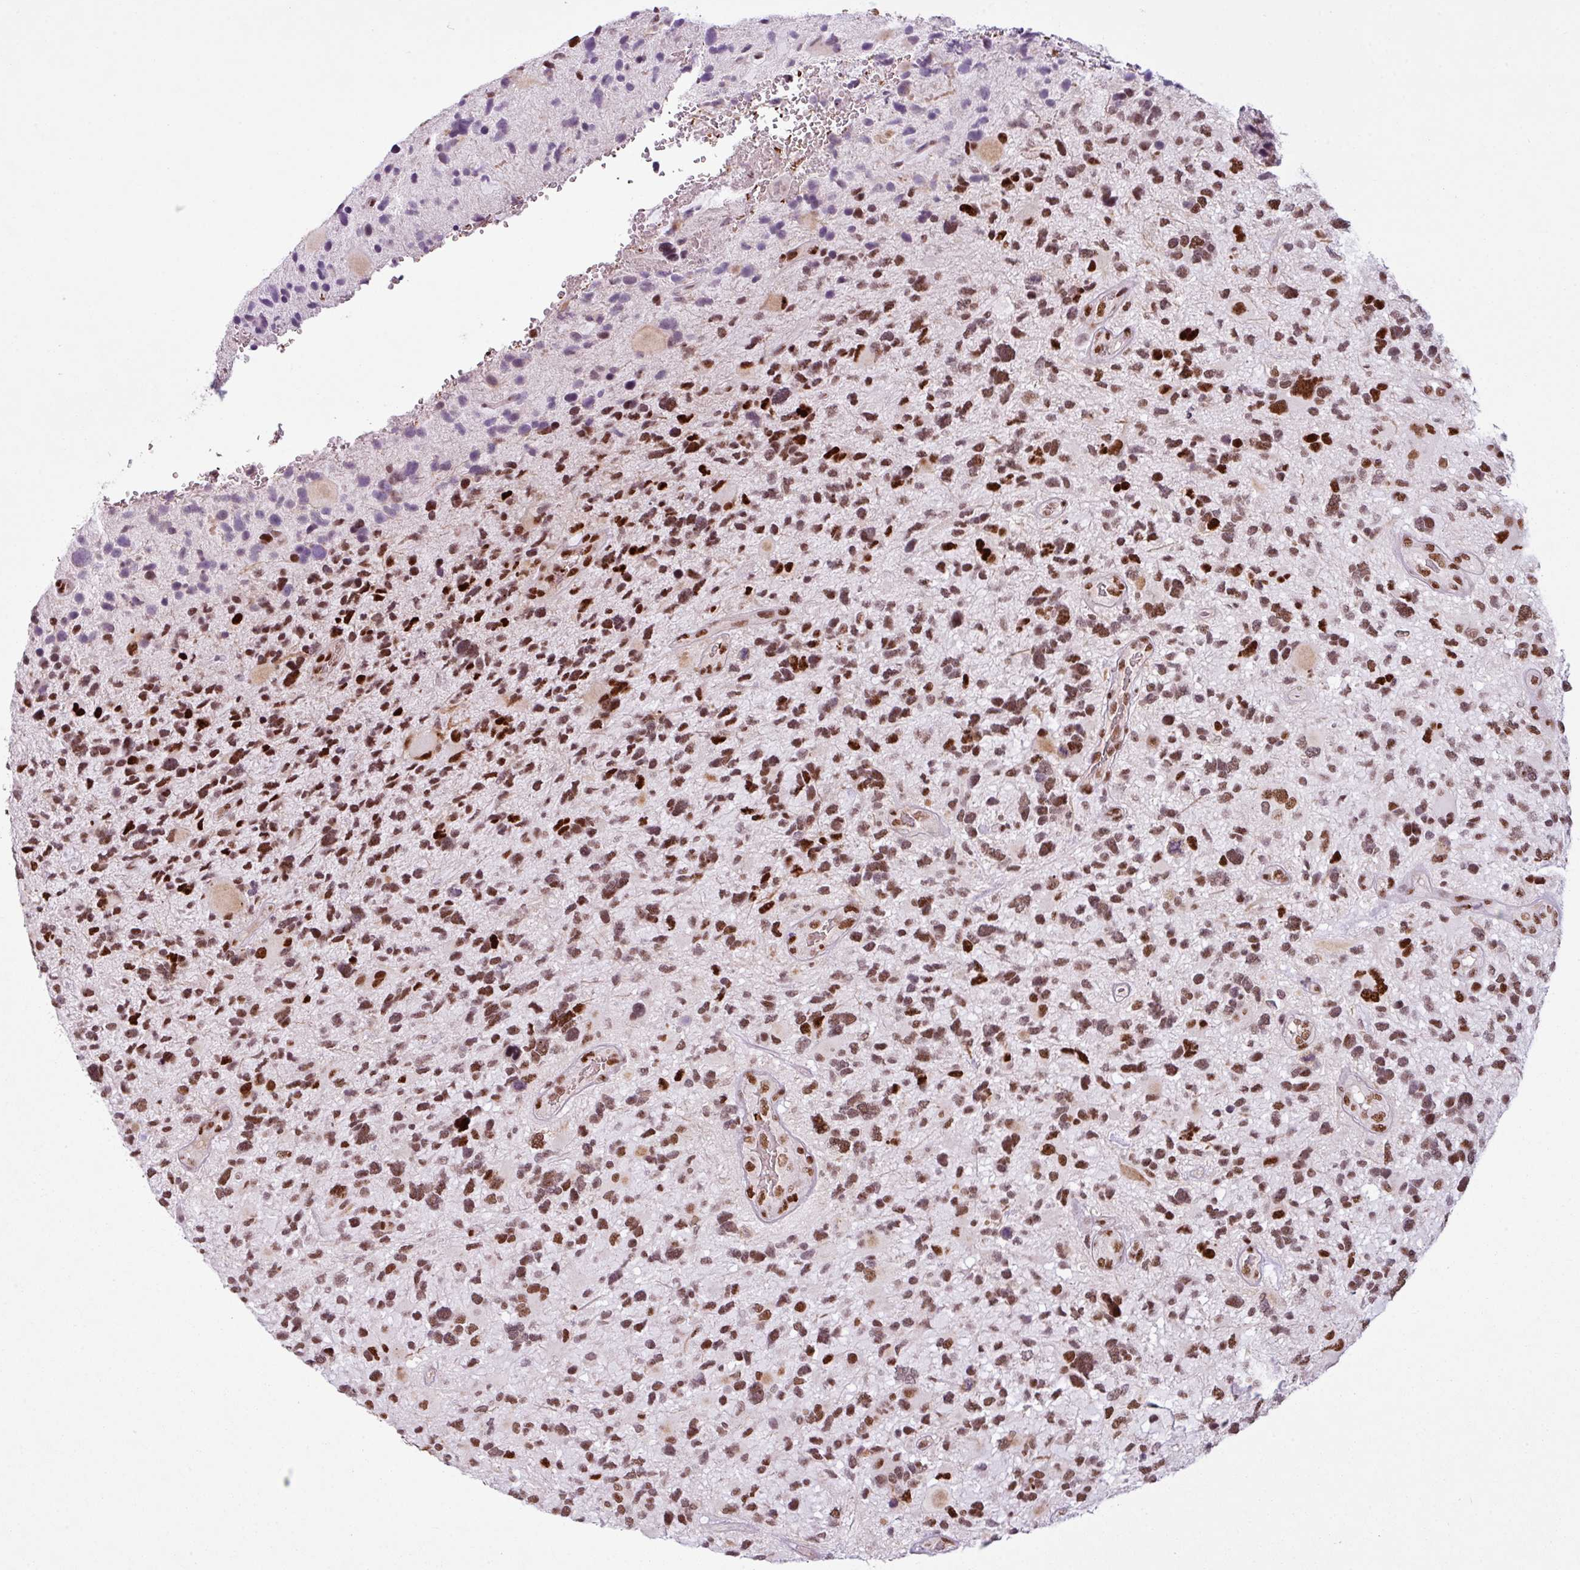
{"staining": {"intensity": "strong", "quantity": ">75%", "location": "nuclear"}, "tissue": "glioma", "cell_type": "Tumor cells", "image_type": "cancer", "snomed": [{"axis": "morphology", "description": "Glioma, malignant, High grade"}, {"axis": "topography", "description": "Brain"}], "caption": "The micrograph exhibits staining of high-grade glioma (malignant), revealing strong nuclear protein staining (brown color) within tumor cells. (Stains: DAB (3,3'-diaminobenzidine) in brown, nuclei in blue, Microscopy: brightfield microscopy at high magnification).", "gene": "PRDM5", "patient": {"sex": "female", "age": 11}}